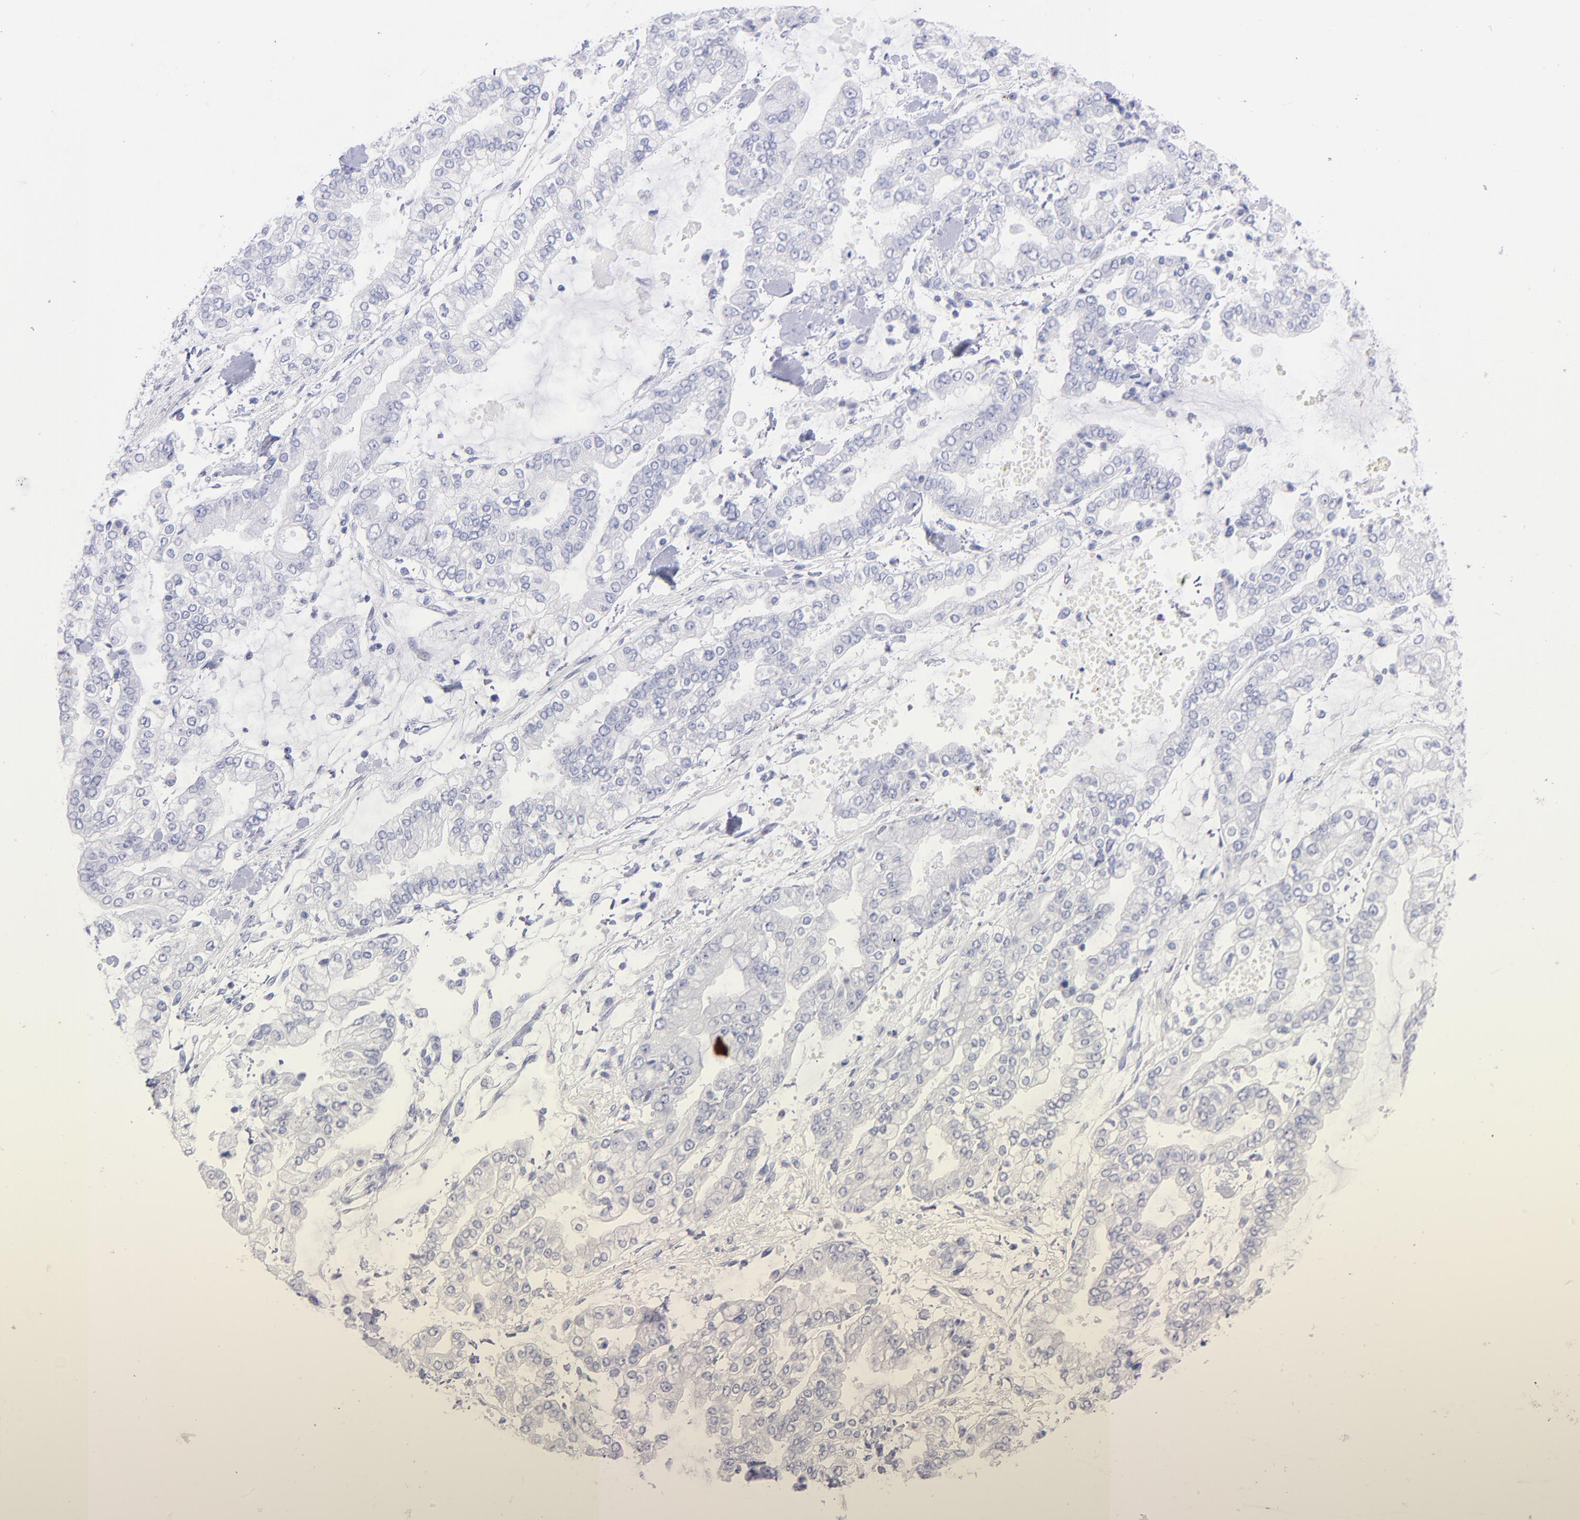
{"staining": {"intensity": "negative", "quantity": "none", "location": "none"}, "tissue": "stomach cancer", "cell_type": "Tumor cells", "image_type": "cancer", "snomed": [{"axis": "morphology", "description": "Normal tissue, NOS"}, {"axis": "morphology", "description": "Adenocarcinoma, NOS"}, {"axis": "topography", "description": "Stomach, upper"}, {"axis": "topography", "description": "Stomach"}], "caption": "An immunohistochemistry image of stomach adenocarcinoma is shown. There is no staining in tumor cells of stomach adenocarcinoma. (DAB immunohistochemistry, high magnification).", "gene": "SCGN", "patient": {"sex": "male", "age": 76}}